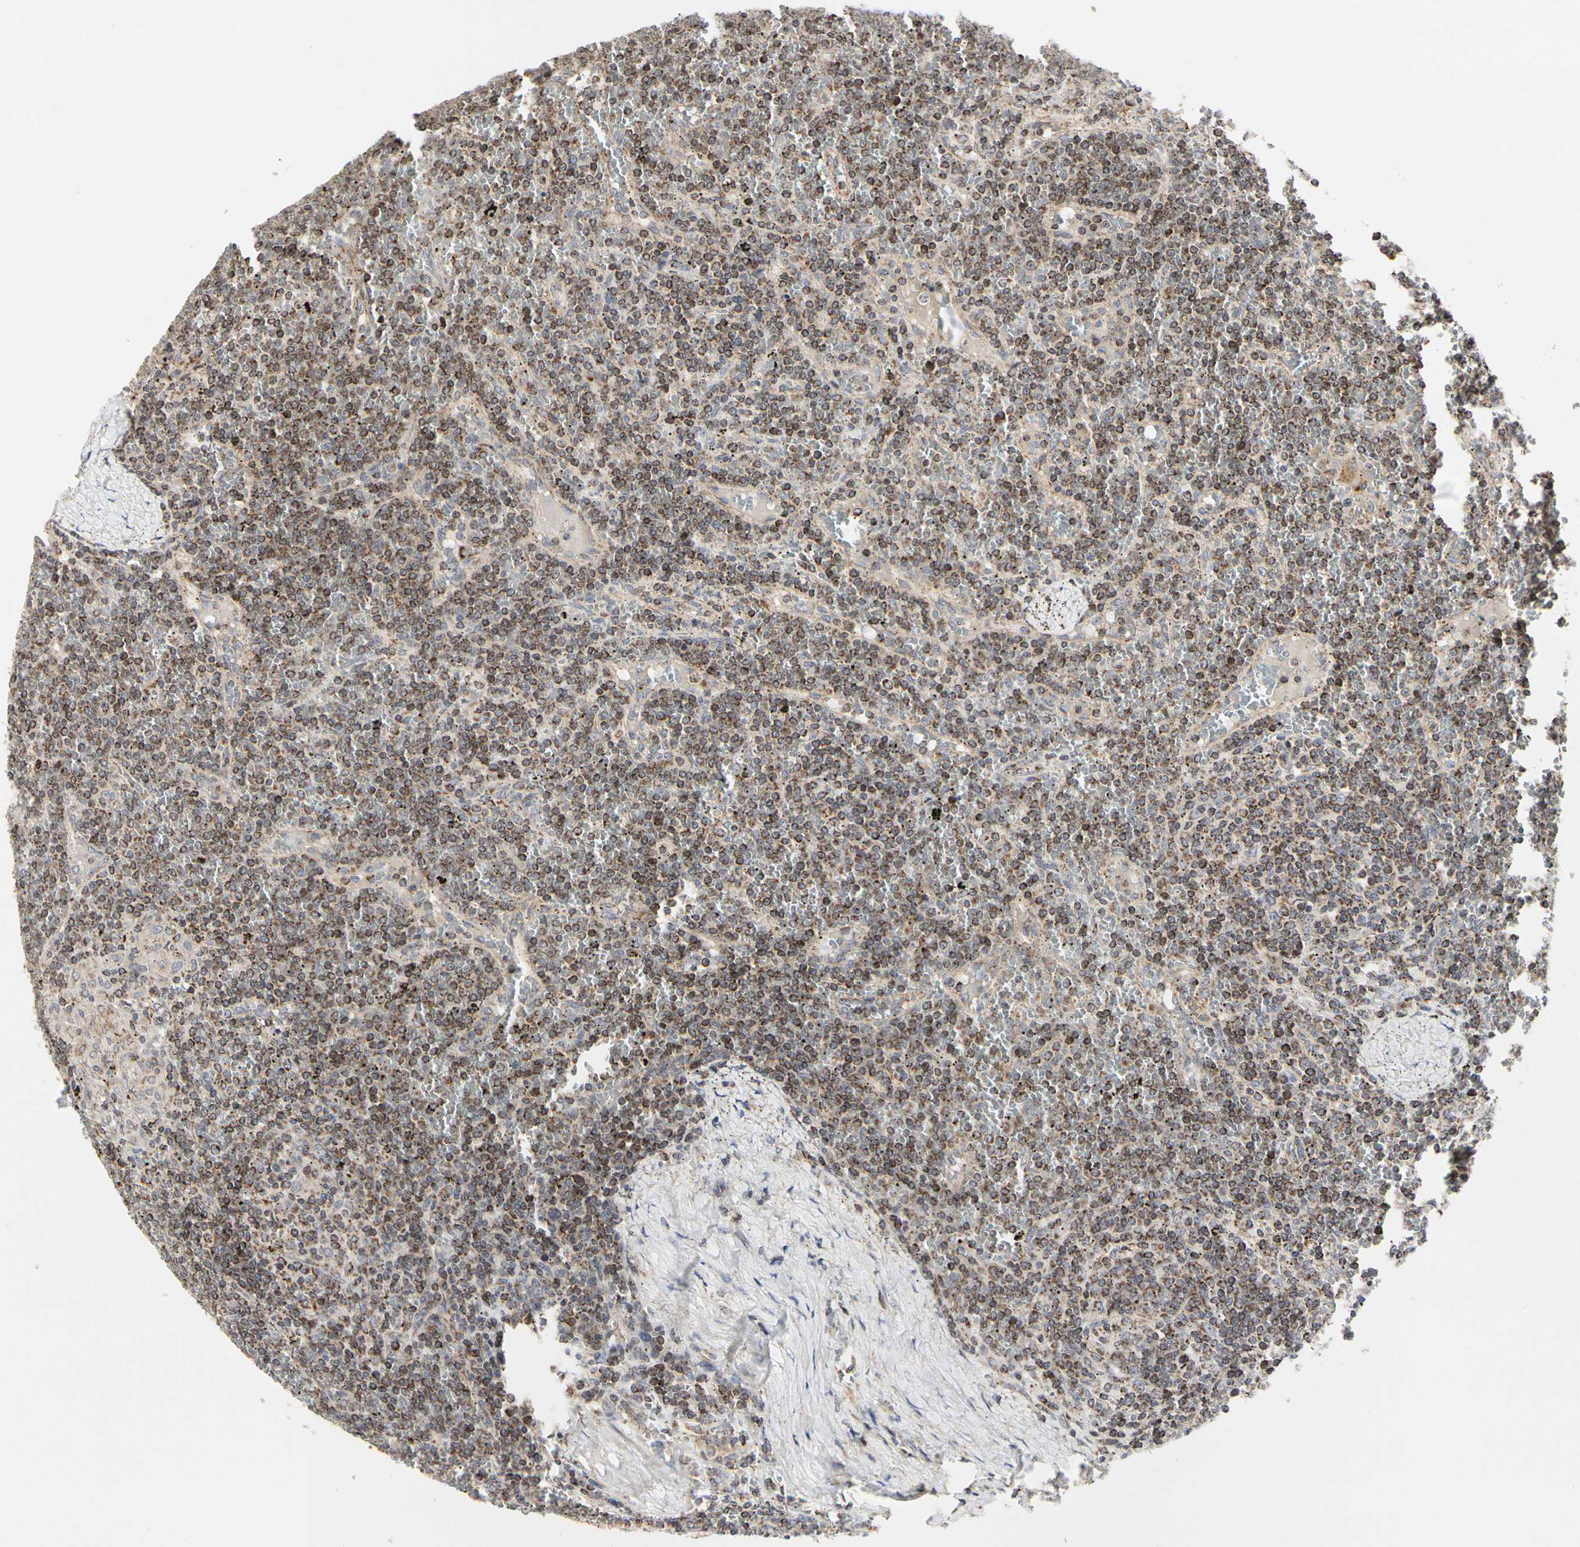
{"staining": {"intensity": "moderate", "quantity": ">75%", "location": "cytoplasmic/membranous,nuclear"}, "tissue": "lymphoma", "cell_type": "Tumor cells", "image_type": "cancer", "snomed": [{"axis": "morphology", "description": "Malignant lymphoma, non-Hodgkin's type, Low grade"}, {"axis": "topography", "description": "Spleen"}], "caption": "Protein analysis of lymphoma tissue shows moderate cytoplasmic/membranous and nuclear staining in about >75% of tumor cells. Nuclei are stained in blue.", "gene": "TSKU", "patient": {"sex": "female", "age": 19}}